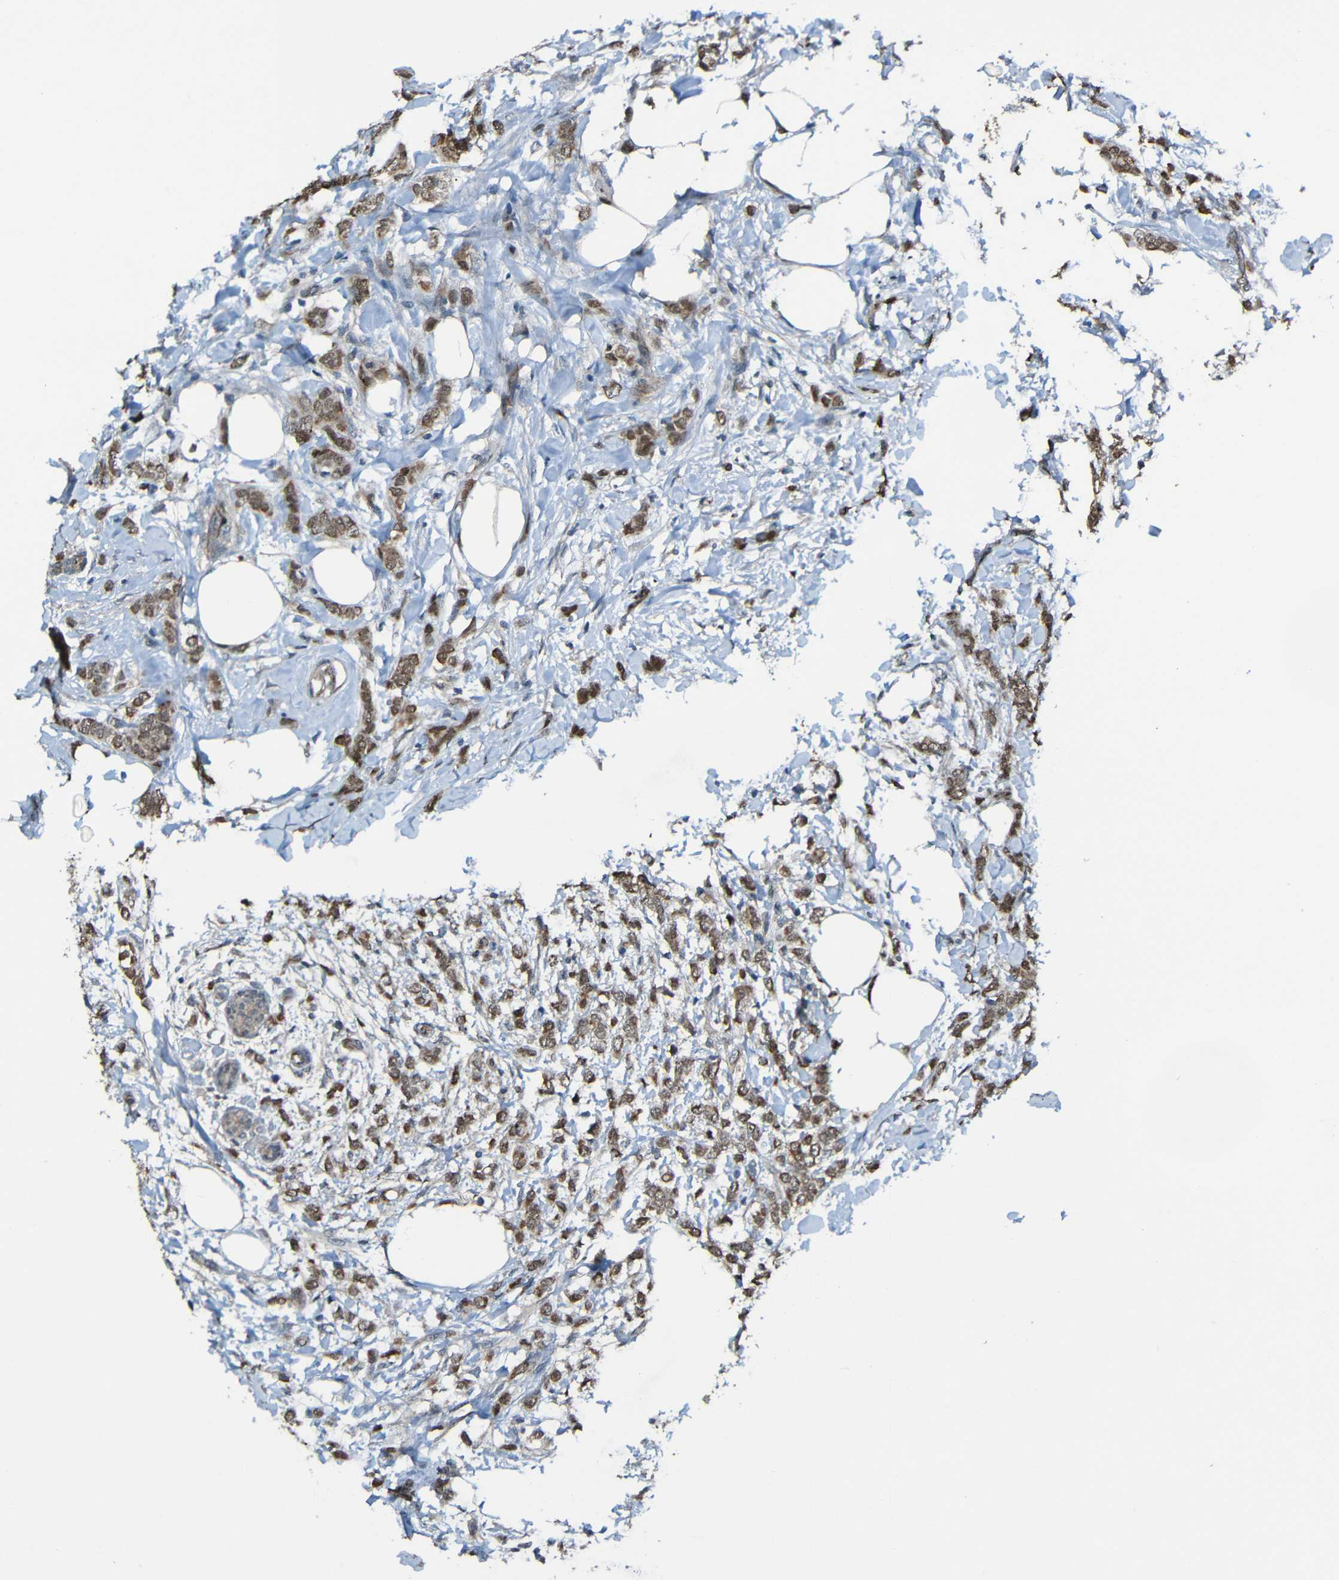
{"staining": {"intensity": "moderate", "quantity": ">75%", "location": "cytoplasmic/membranous"}, "tissue": "breast cancer", "cell_type": "Tumor cells", "image_type": "cancer", "snomed": [{"axis": "morphology", "description": "Lobular carcinoma, in situ"}, {"axis": "morphology", "description": "Lobular carcinoma"}, {"axis": "topography", "description": "Breast"}], "caption": "A photomicrograph showing moderate cytoplasmic/membranous positivity in about >75% of tumor cells in lobular carcinoma in situ (breast), as visualized by brown immunohistochemical staining.", "gene": "LGR5", "patient": {"sex": "female", "age": 41}}